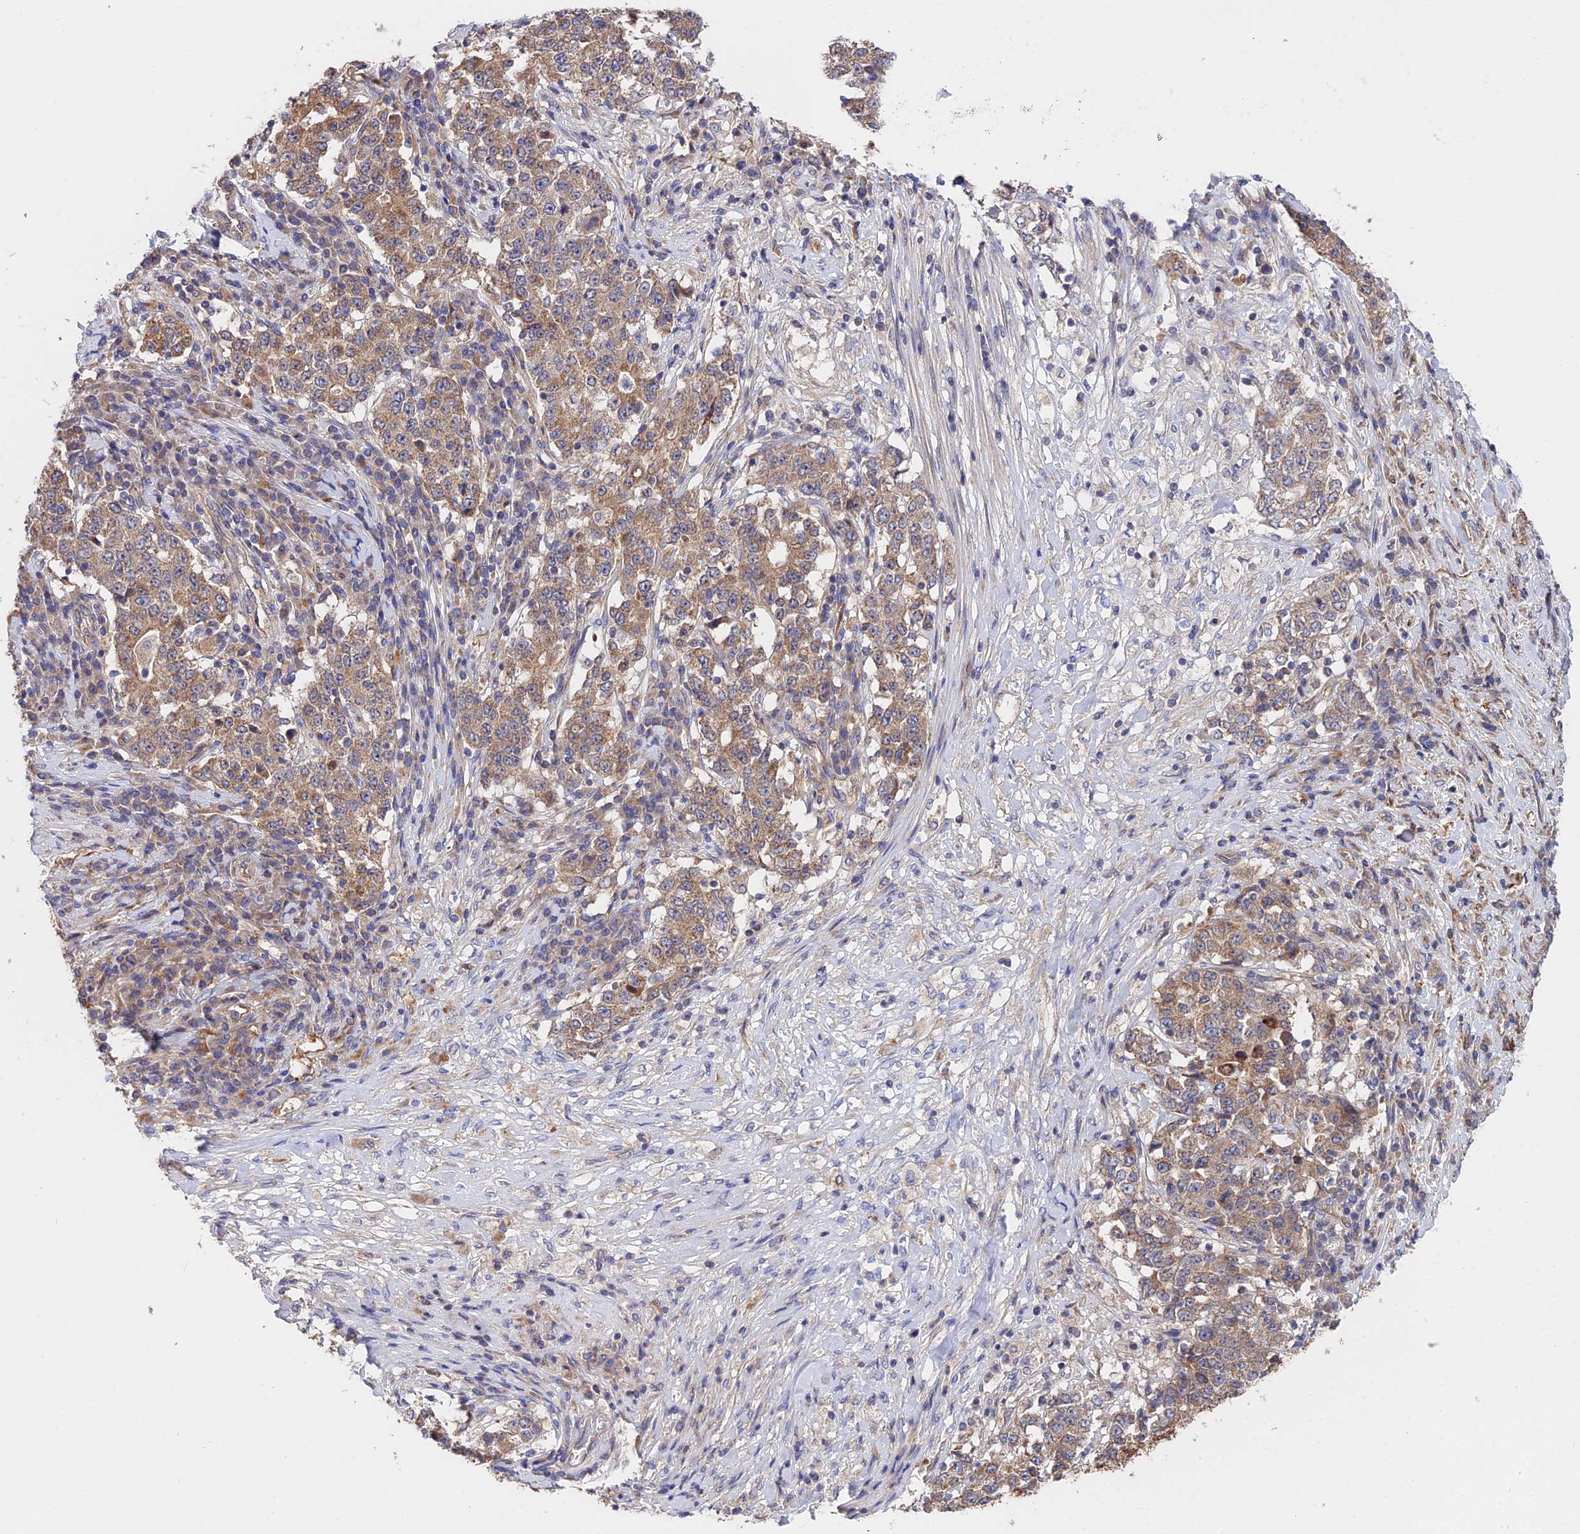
{"staining": {"intensity": "moderate", "quantity": ">75%", "location": "cytoplasmic/membranous"}, "tissue": "stomach cancer", "cell_type": "Tumor cells", "image_type": "cancer", "snomed": [{"axis": "morphology", "description": "Adenocarcinoma, NOS"}, {"axis": "topography", "description": "Stomach"}], "caption": "Immunohistochemistry (IHC) of adenocarcinoma (stomach) demonstrates medium levels of moderate cytoplasmic/membranous positivity in approximately >75% of tumor cells.", "gene": "CDC37L1", "patient": {"sex": "male", "age": 59}}